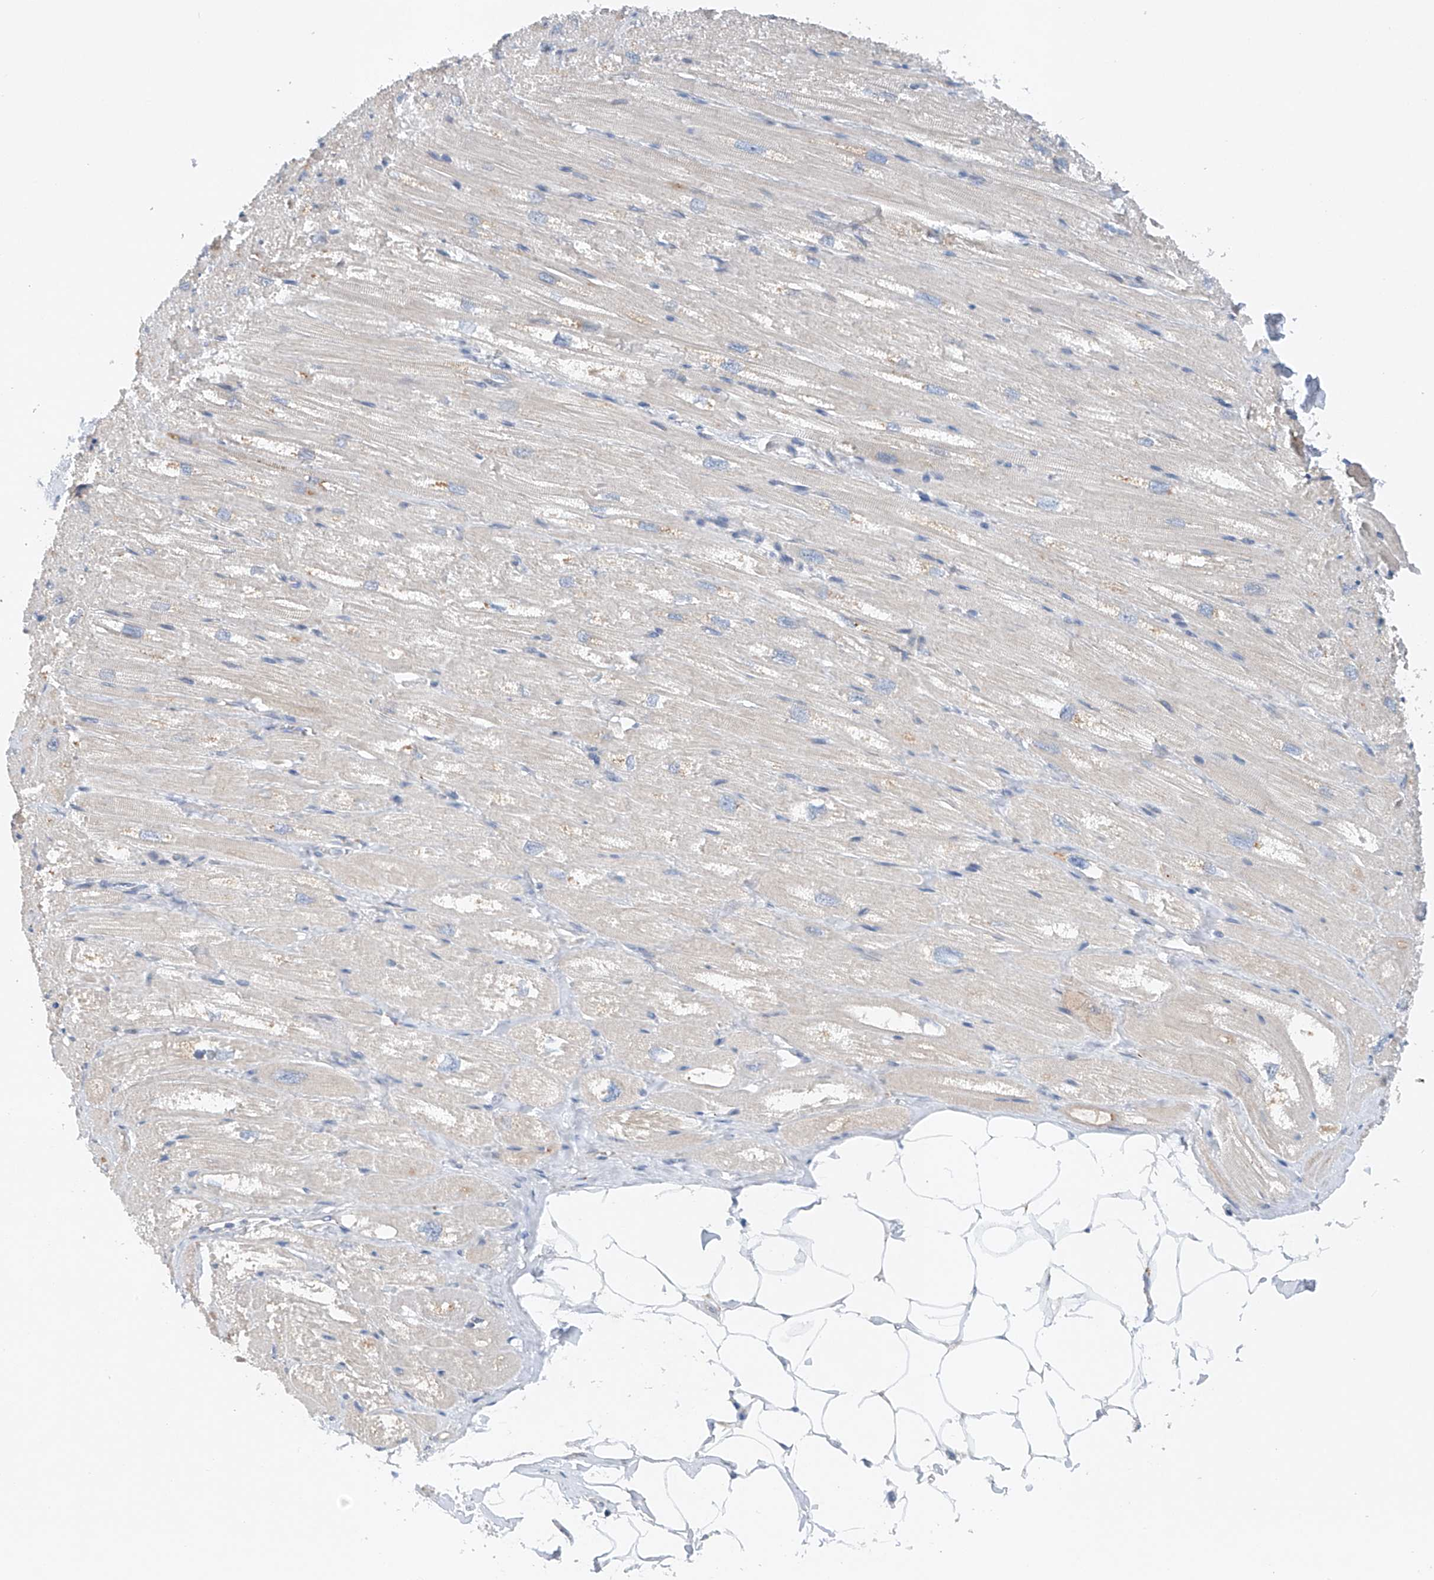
{"staining": {"intensity": "moderate", "quantity": "25%-75%", "location": "cytoplasmic/membranous"}, "tissue": "heart muscle", "cell_type": "Cardiomyocytes", "image_type": "normal", "snomed": [{"axis": "morphology", "description": "Normal tissue, NOS"}, {"axis": "topography", "description": "Heart"}], "caption": "Benign heart muscle shows moderate cytoplasmic/membranous staining in approximately 25%-75% of cardiomyocytes, visualized by immunohistochemistry.", "gene": "CEP85L", "patient": {"sex": "male", "age": 50}}